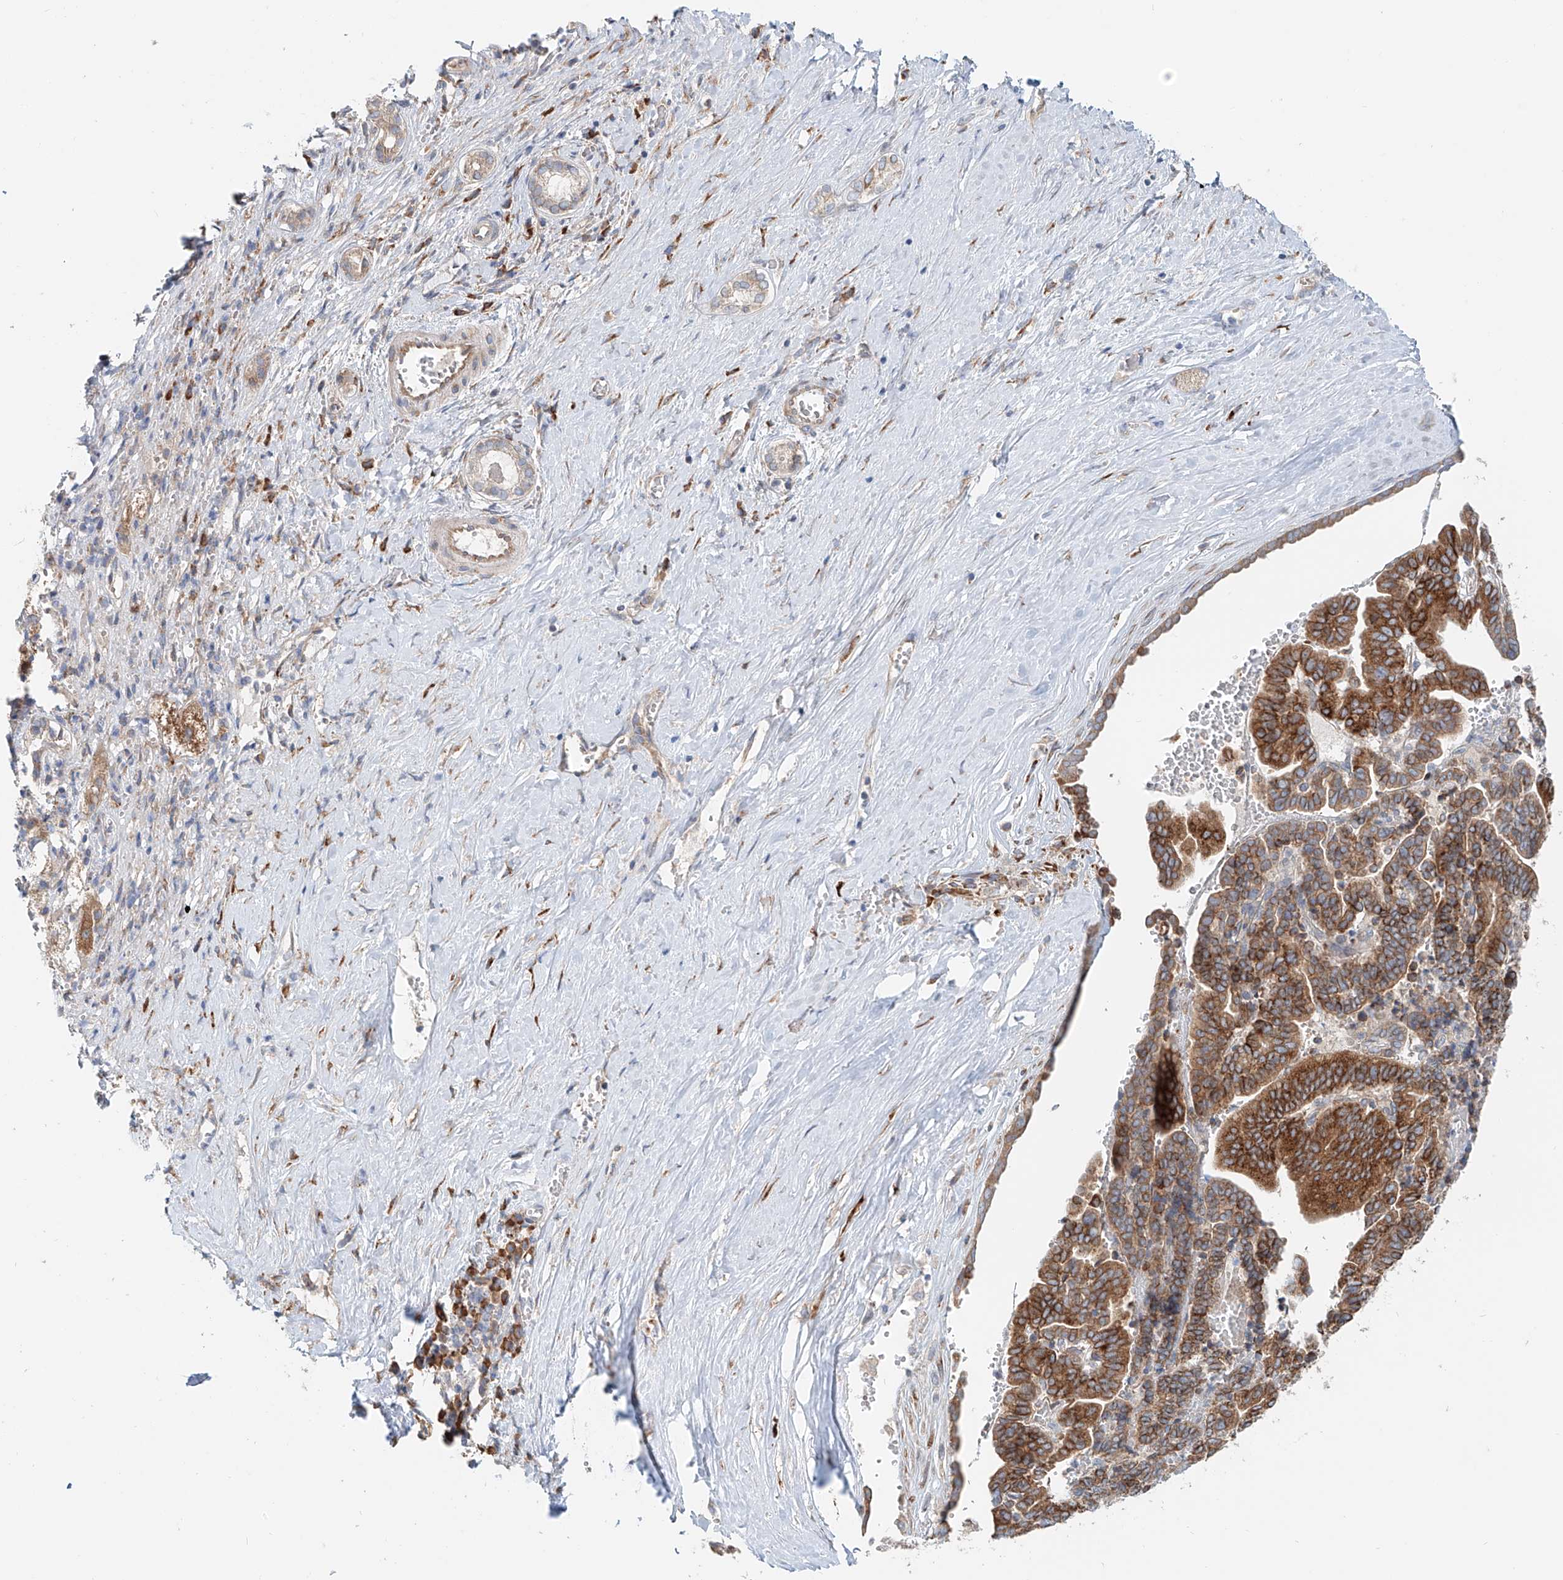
{"staining": {"intensity": "strong", "quantity": ">75%", "location": "cytoplasmic/membranous"}, "tissue": "liver cancer", "cell_type": "Tumor cells", "image_type": "cancer", "snomed": [{"axis": "morphology", "description": "Cholangiocarcinoma"}, {"axis": "topography", "description": "Liver"}], "caption": "Human liver cancer (cholangiocarcinoma) stained with a protein marker exhibits strong staining in tumor cells.", "gene": "SNAP29", "patient": {"sex": "female", "age": 75}}